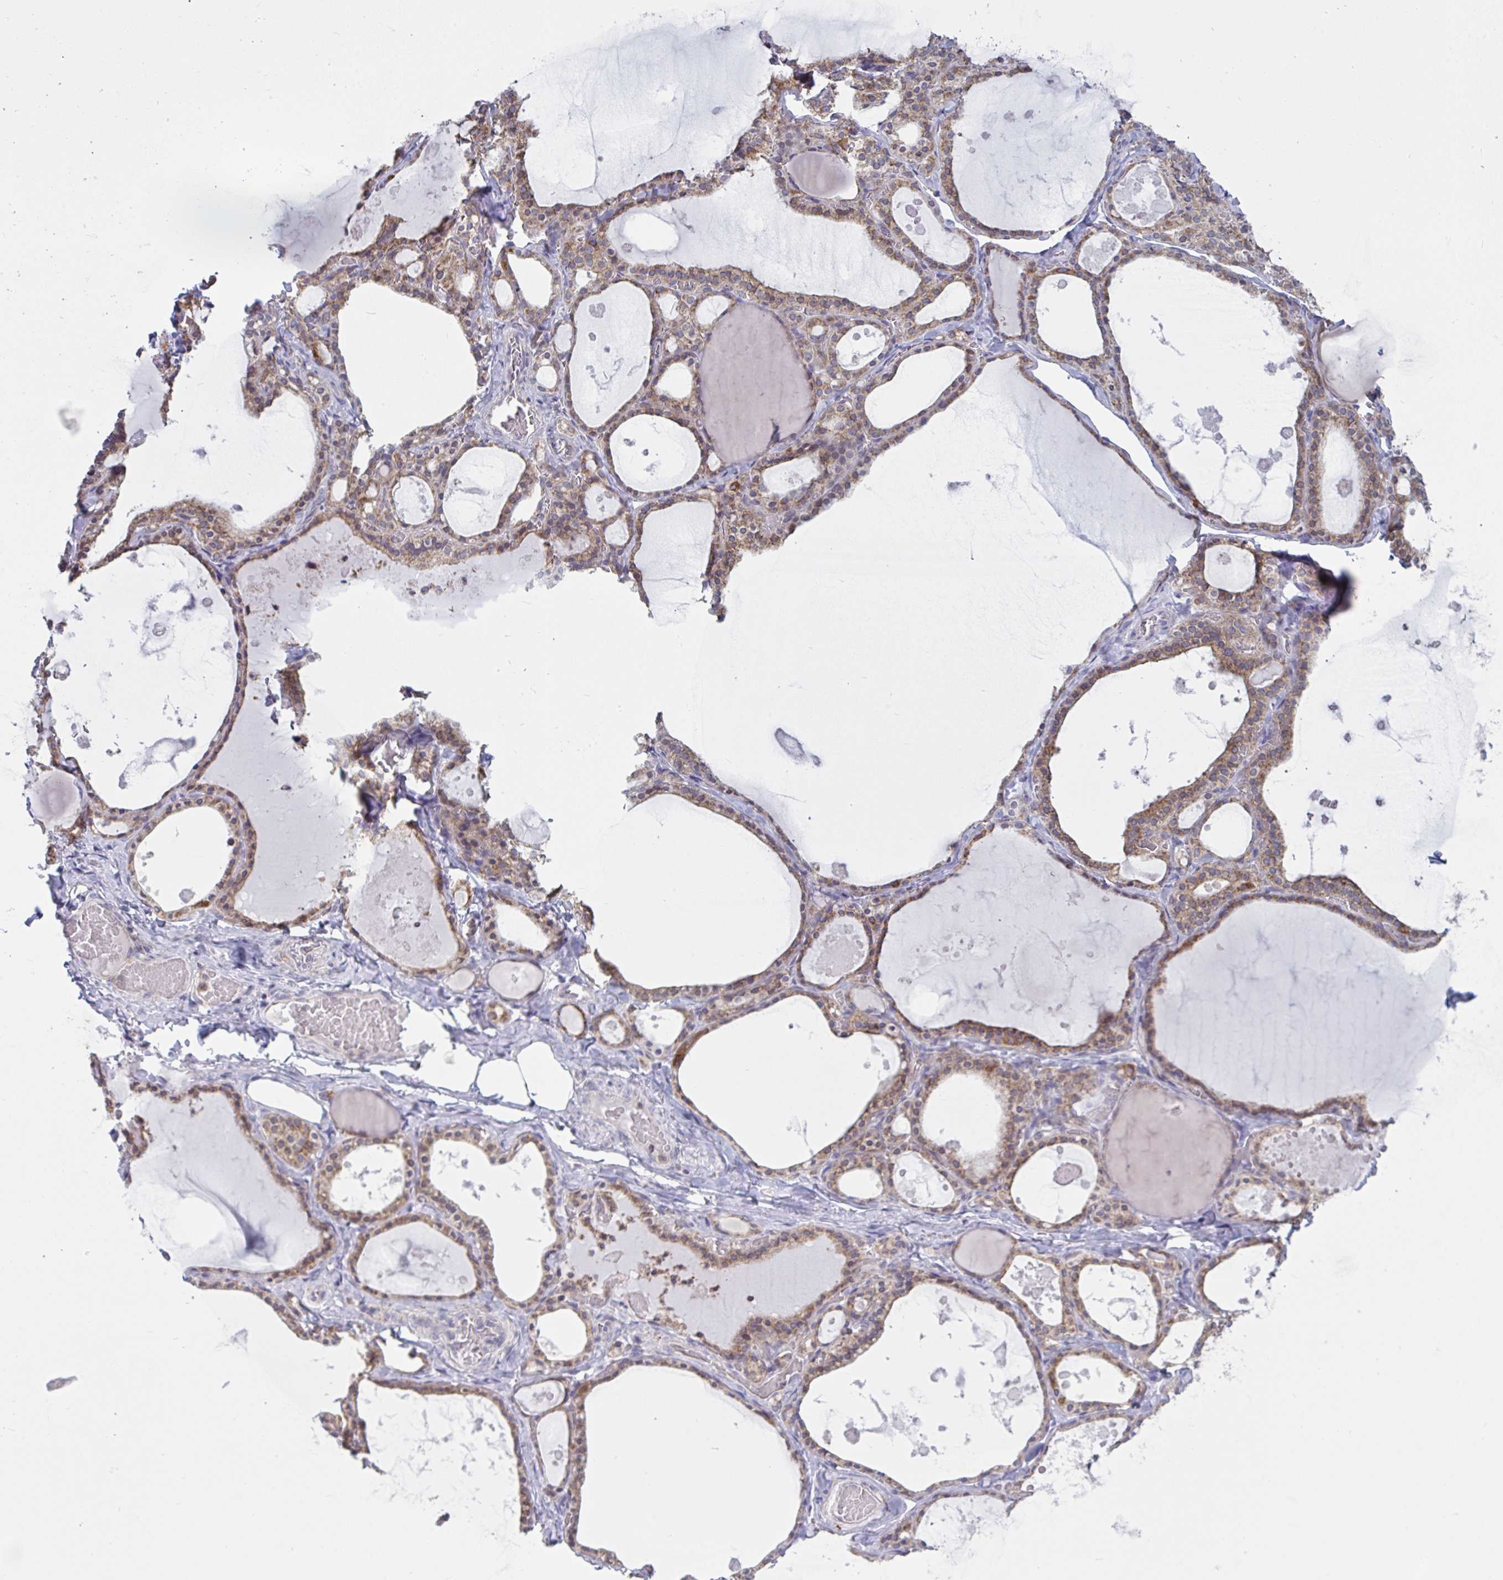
{"staining": {"intensity": "moderate", "quantity": "25%-75%", "location": "cytoplasmic/membranous"}, "tissue": "thyroid gland", "cell_type": "Glandular cells", "image_type": "normal", "snomed": [{"axis": "morphology", "description": "Normal tissue, NOS"}, {"axis": "topography", "description": "Thyroid gland"}], "caption": "Protein staining reveals moderate cytoplasmic/membranous expression in approximately 25%-75% of glandular cells in benign thyroid gland.", "gene": "TANK", "patient": {"sex": "male", "age": 56}}